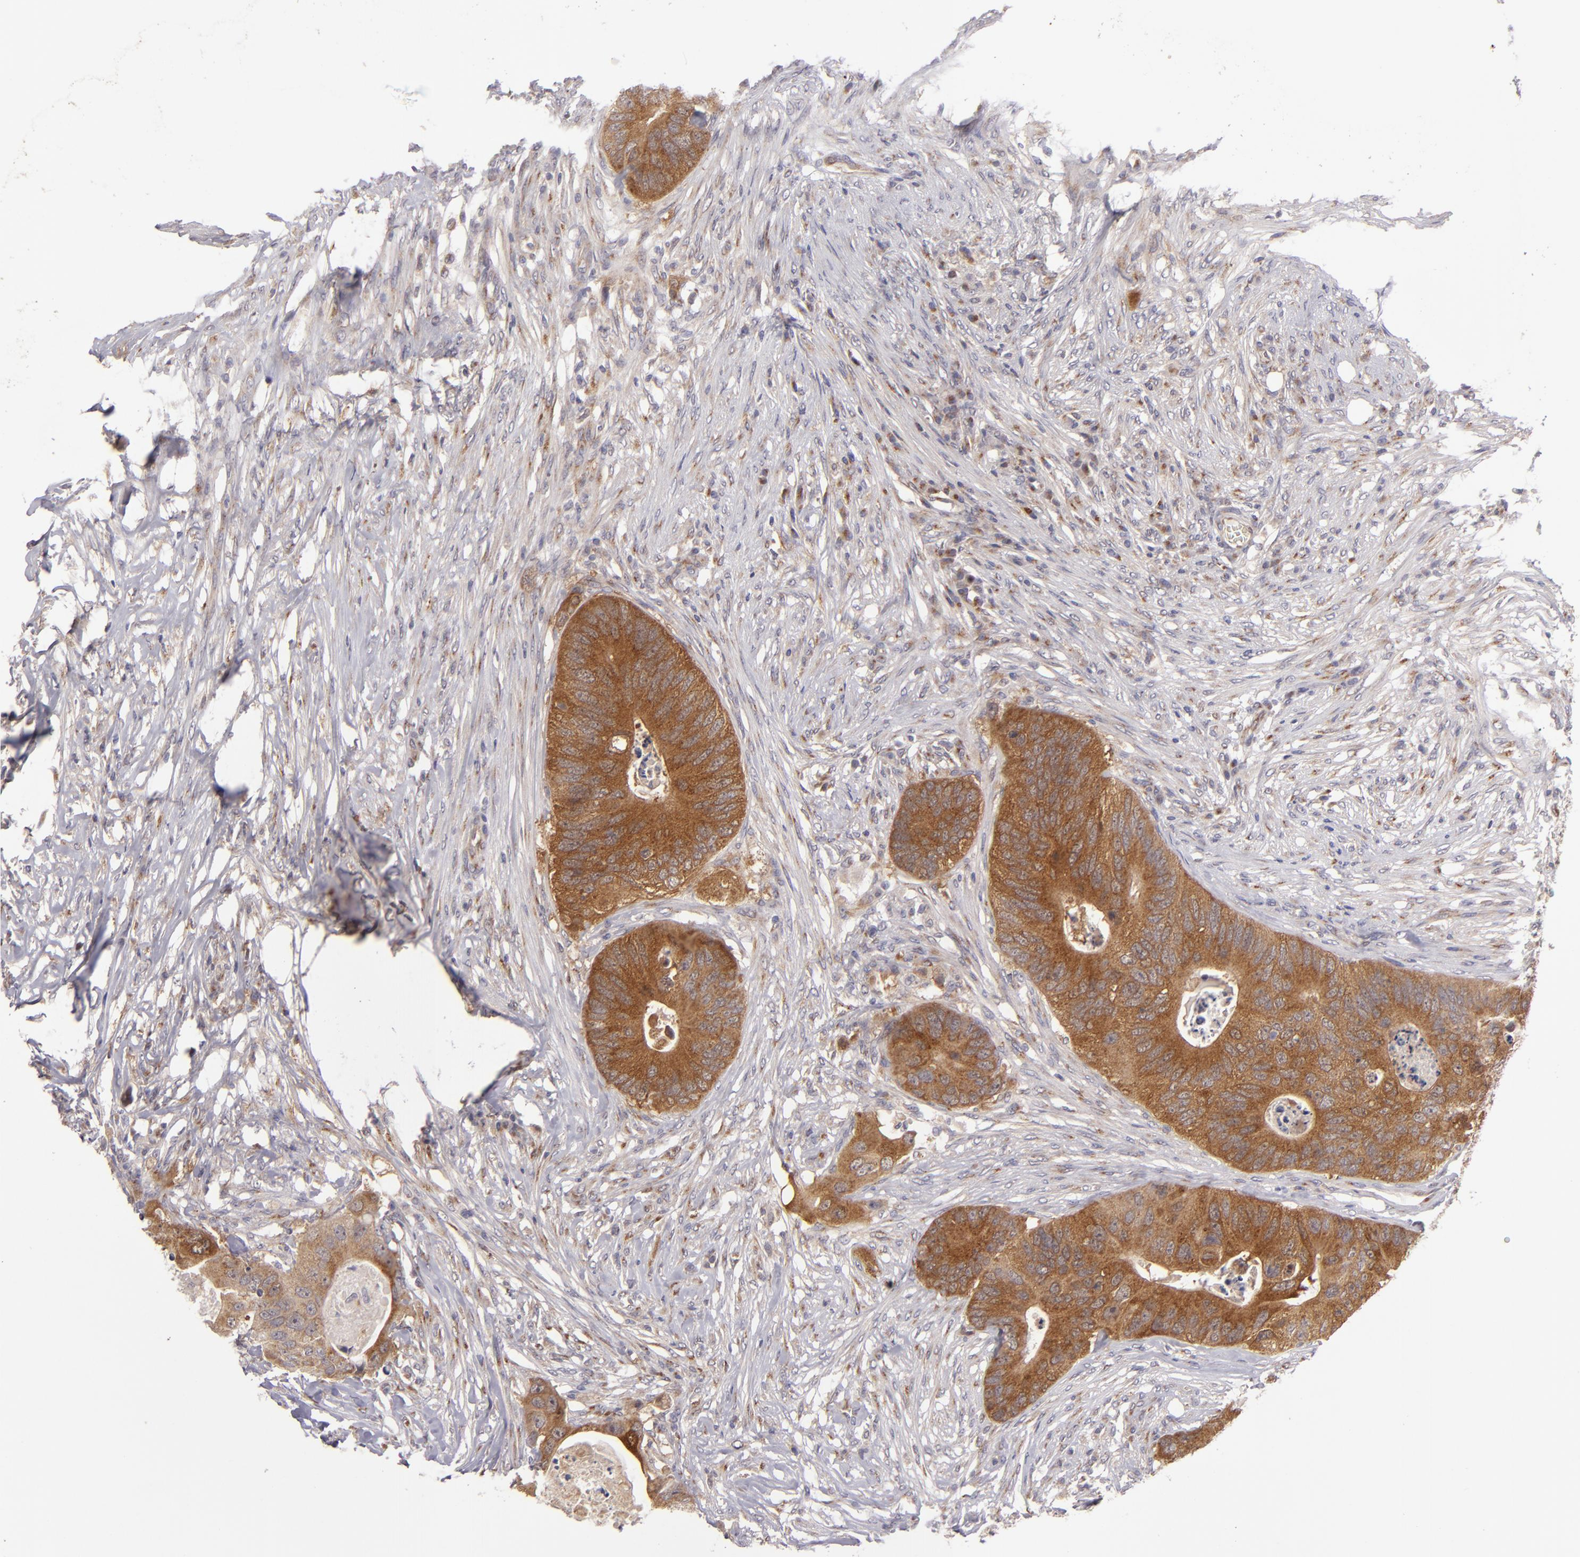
{"staining": {"intensity": "strong", "quantity": ">75%", "location": "cytoplasmic/membranous"}, "tissue": "colorectal cancer", "cell_type": "Tumor cells", "image_type": "cancer", "snomed": [{"axis": "morphology", "description": "Adenocarcinoma, NOS"}, {"axis": "topography", "description": "Colon"}], "caption": "This image exhibits IHC staining of human colorectal cancer, with high strong cytoplasmic/membranous staining in about >75% of tumor cells.", "gene": "SH2D4A", "patient": {"sex": "male", "age": 71}}